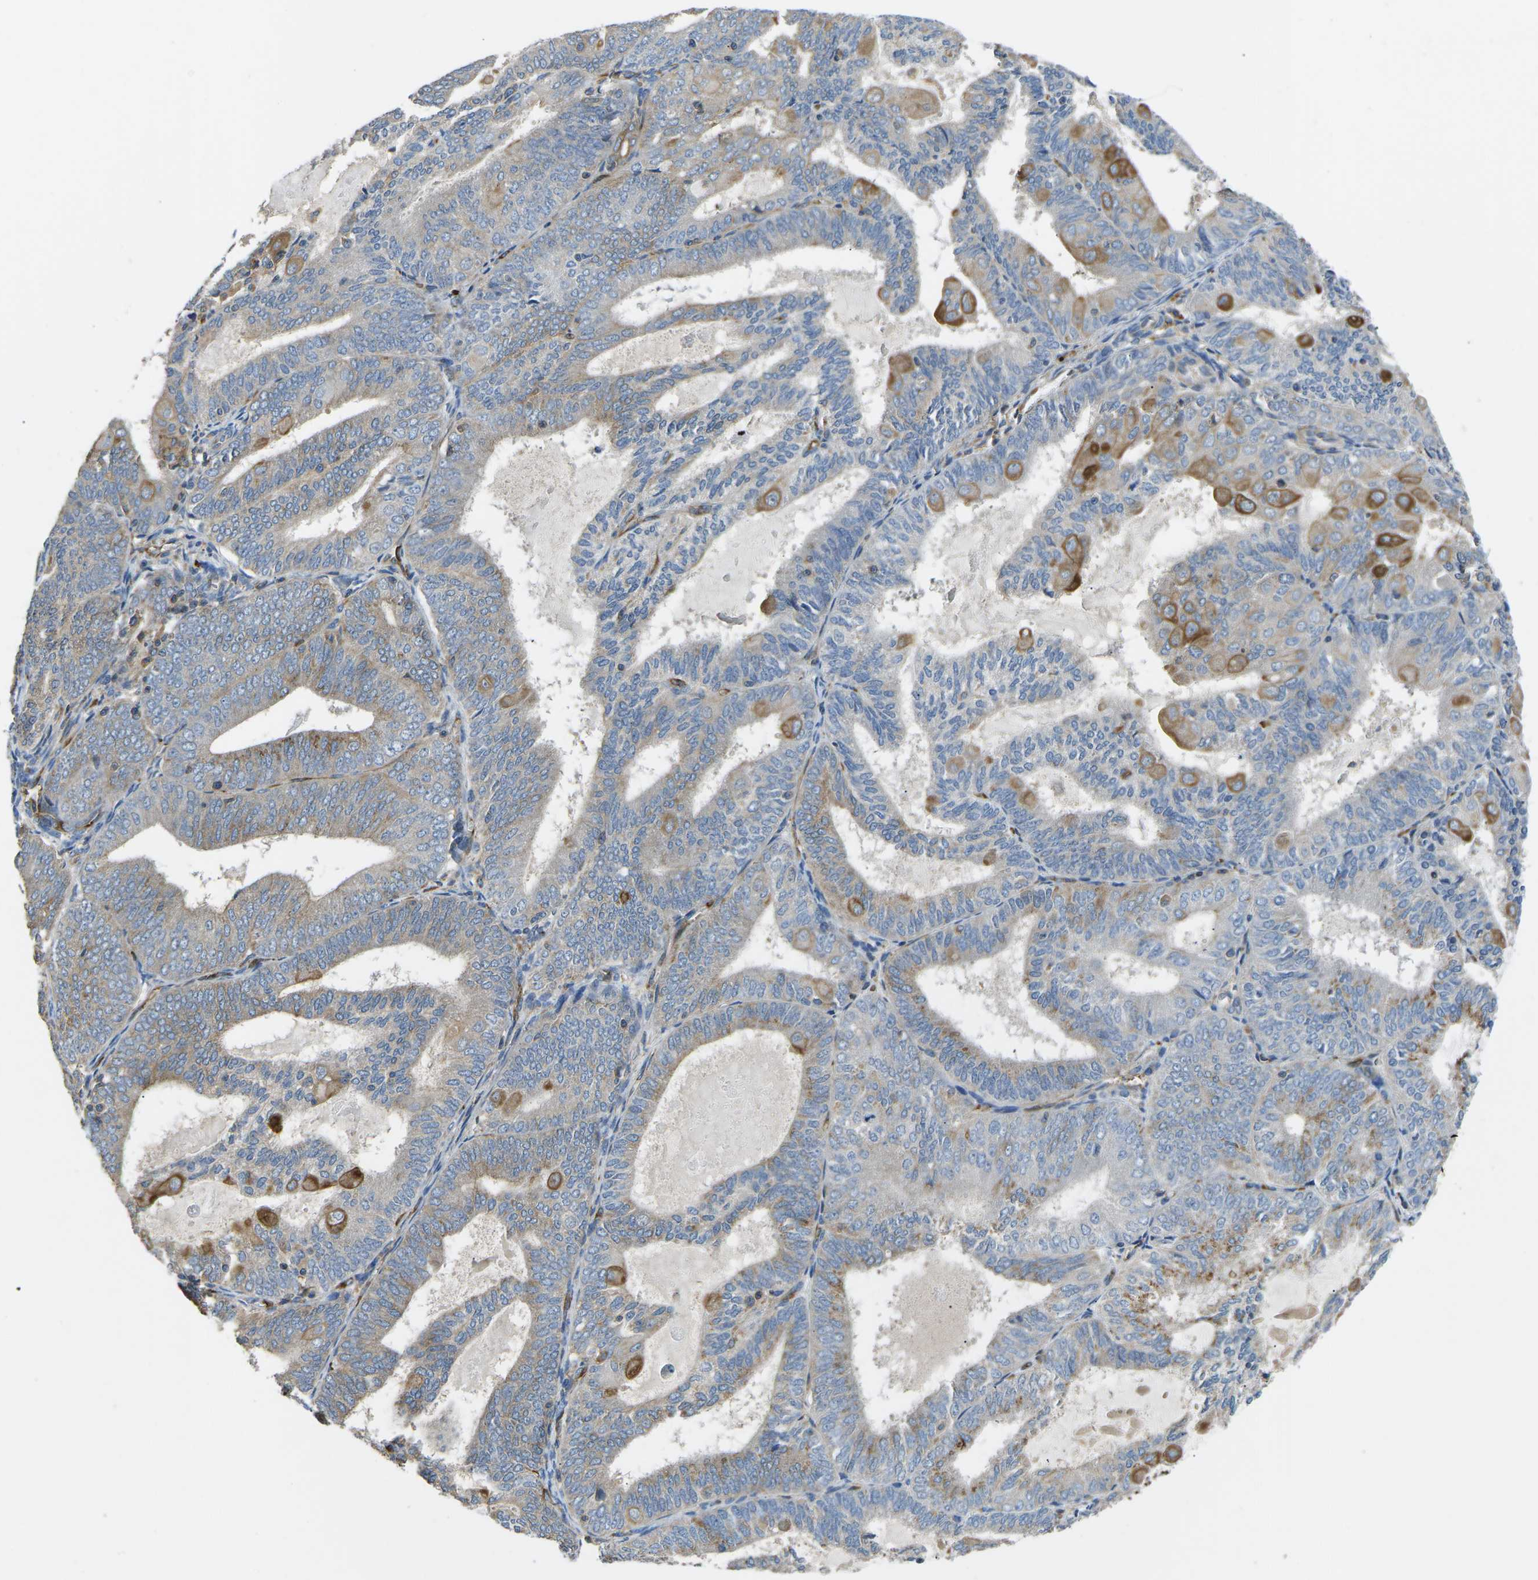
{"staining": {"intensity": "moderate", "quantity": "<25%", "location": "cytoplasmic/membranous"}, "tissue": "endometrial cancer", "cell_type": "Tumor cells", "image_type": "cancer", "snomed": [{"axis": "morphology", "description": "Adenocarcinoma, NOS"}, {"axis": "topography", "description": "Endometrium"}], "caption": "This photomicrograph shows immunohistochemistry (IHC) staining of endometrial cancer (adenocarcinoma), with low moderate cytoplasmic/membranous staining in about <25% of tumor cells.", "gene": "KCNJ15", "patient": {"sex": "female", "age": 81}}